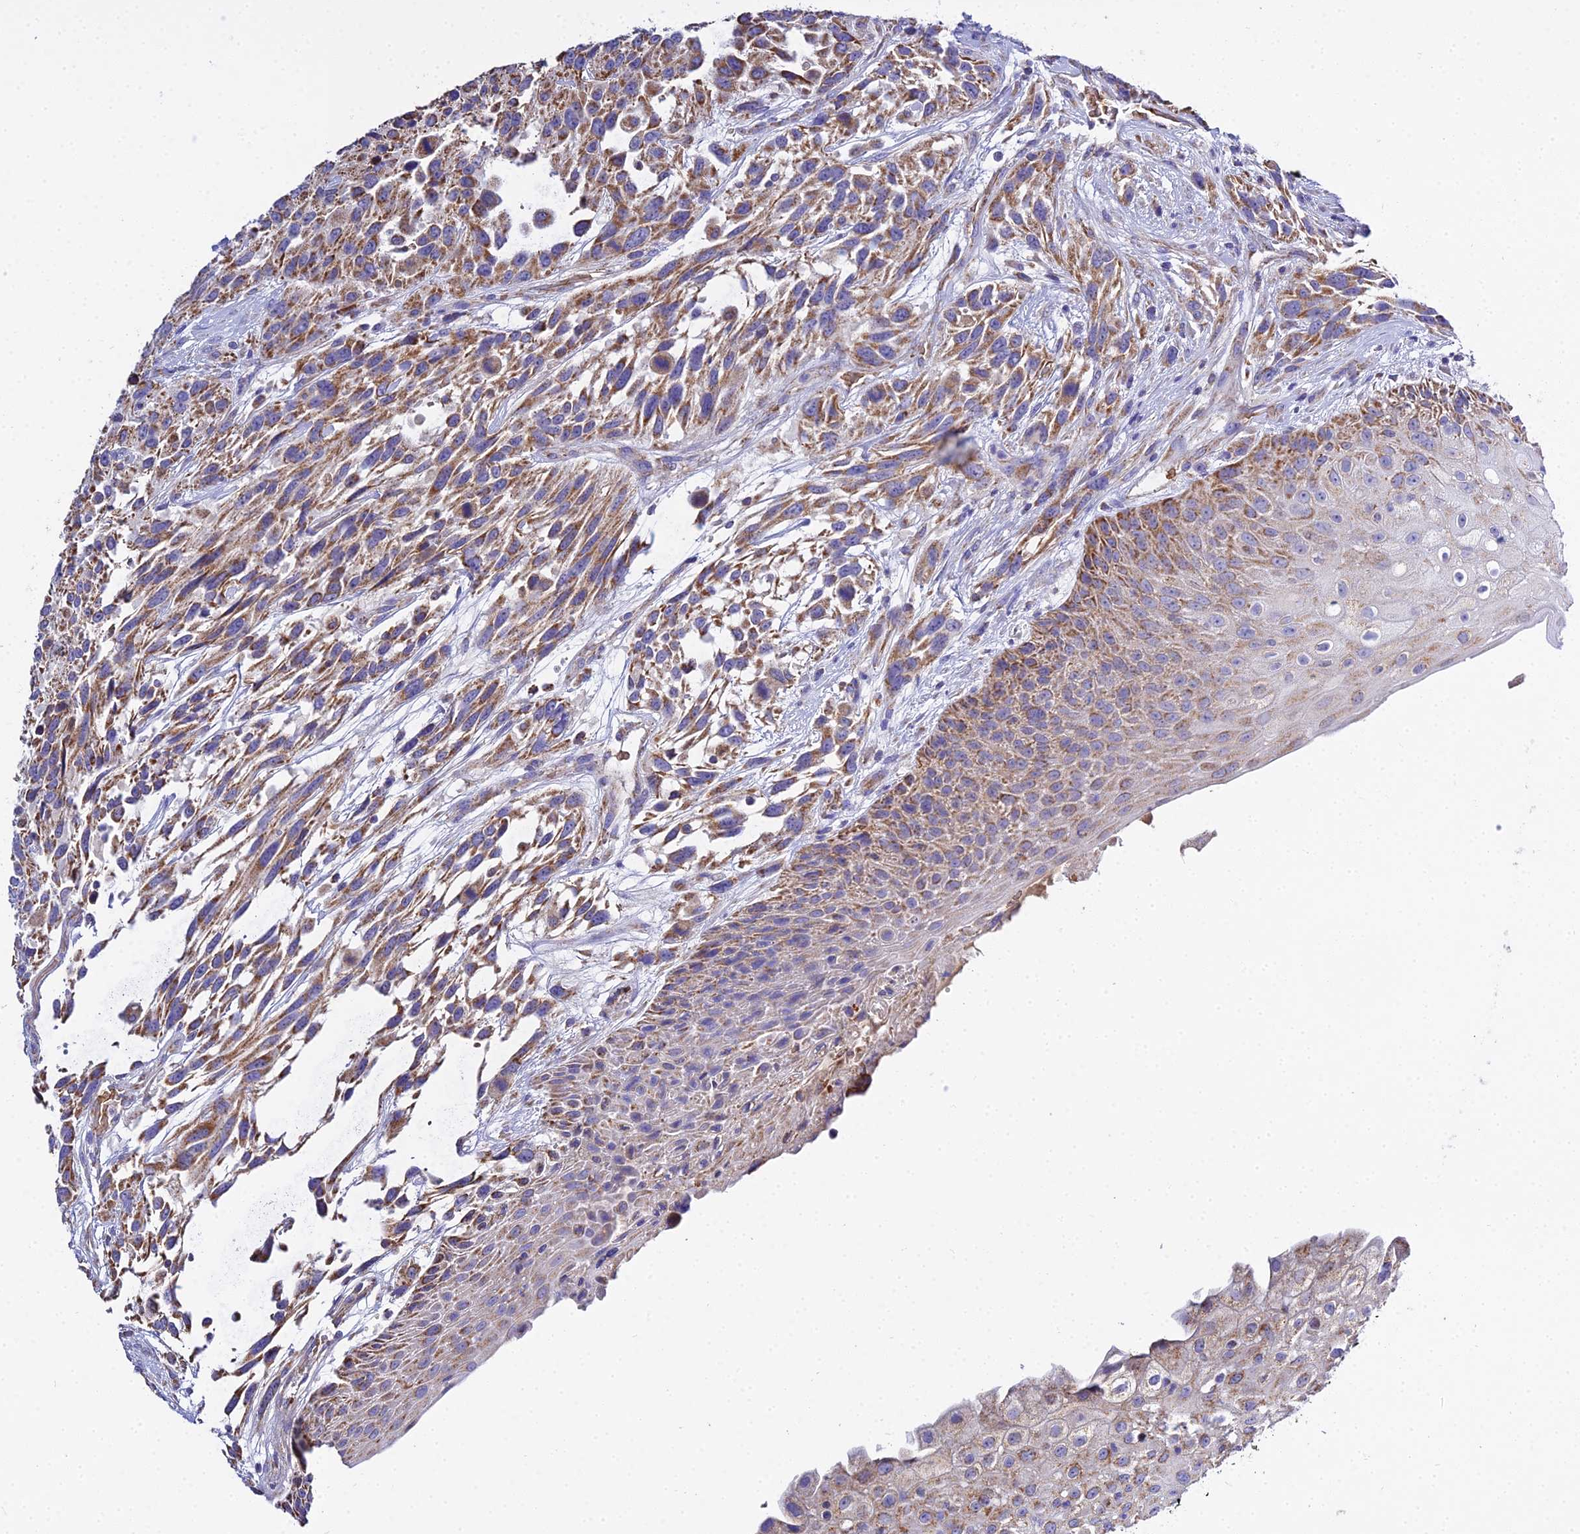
{"staining": {"intensity": "moderate", "quantity": ">75%", "location": "cytoplasmic/membranous"}, "tissue": "urothelial cancer", "cell_type": "Tumor cells", "image_type": "cancer", "snomed": [{"axis": "morphology", "description": "Urothelial carcinoma, High grade"}, {"axis": "topography", "description": "Urinary bladder"}], "caption": "A photomicrograph showing moderate cytoplasmic/membranous positivity in about >75% of tumor cells in high-grade urothelial carcinoma, as visualized by brown immunohistochemical staining.", "gene": "TYW5", "patient": {"sex": "female", "age": 70}}